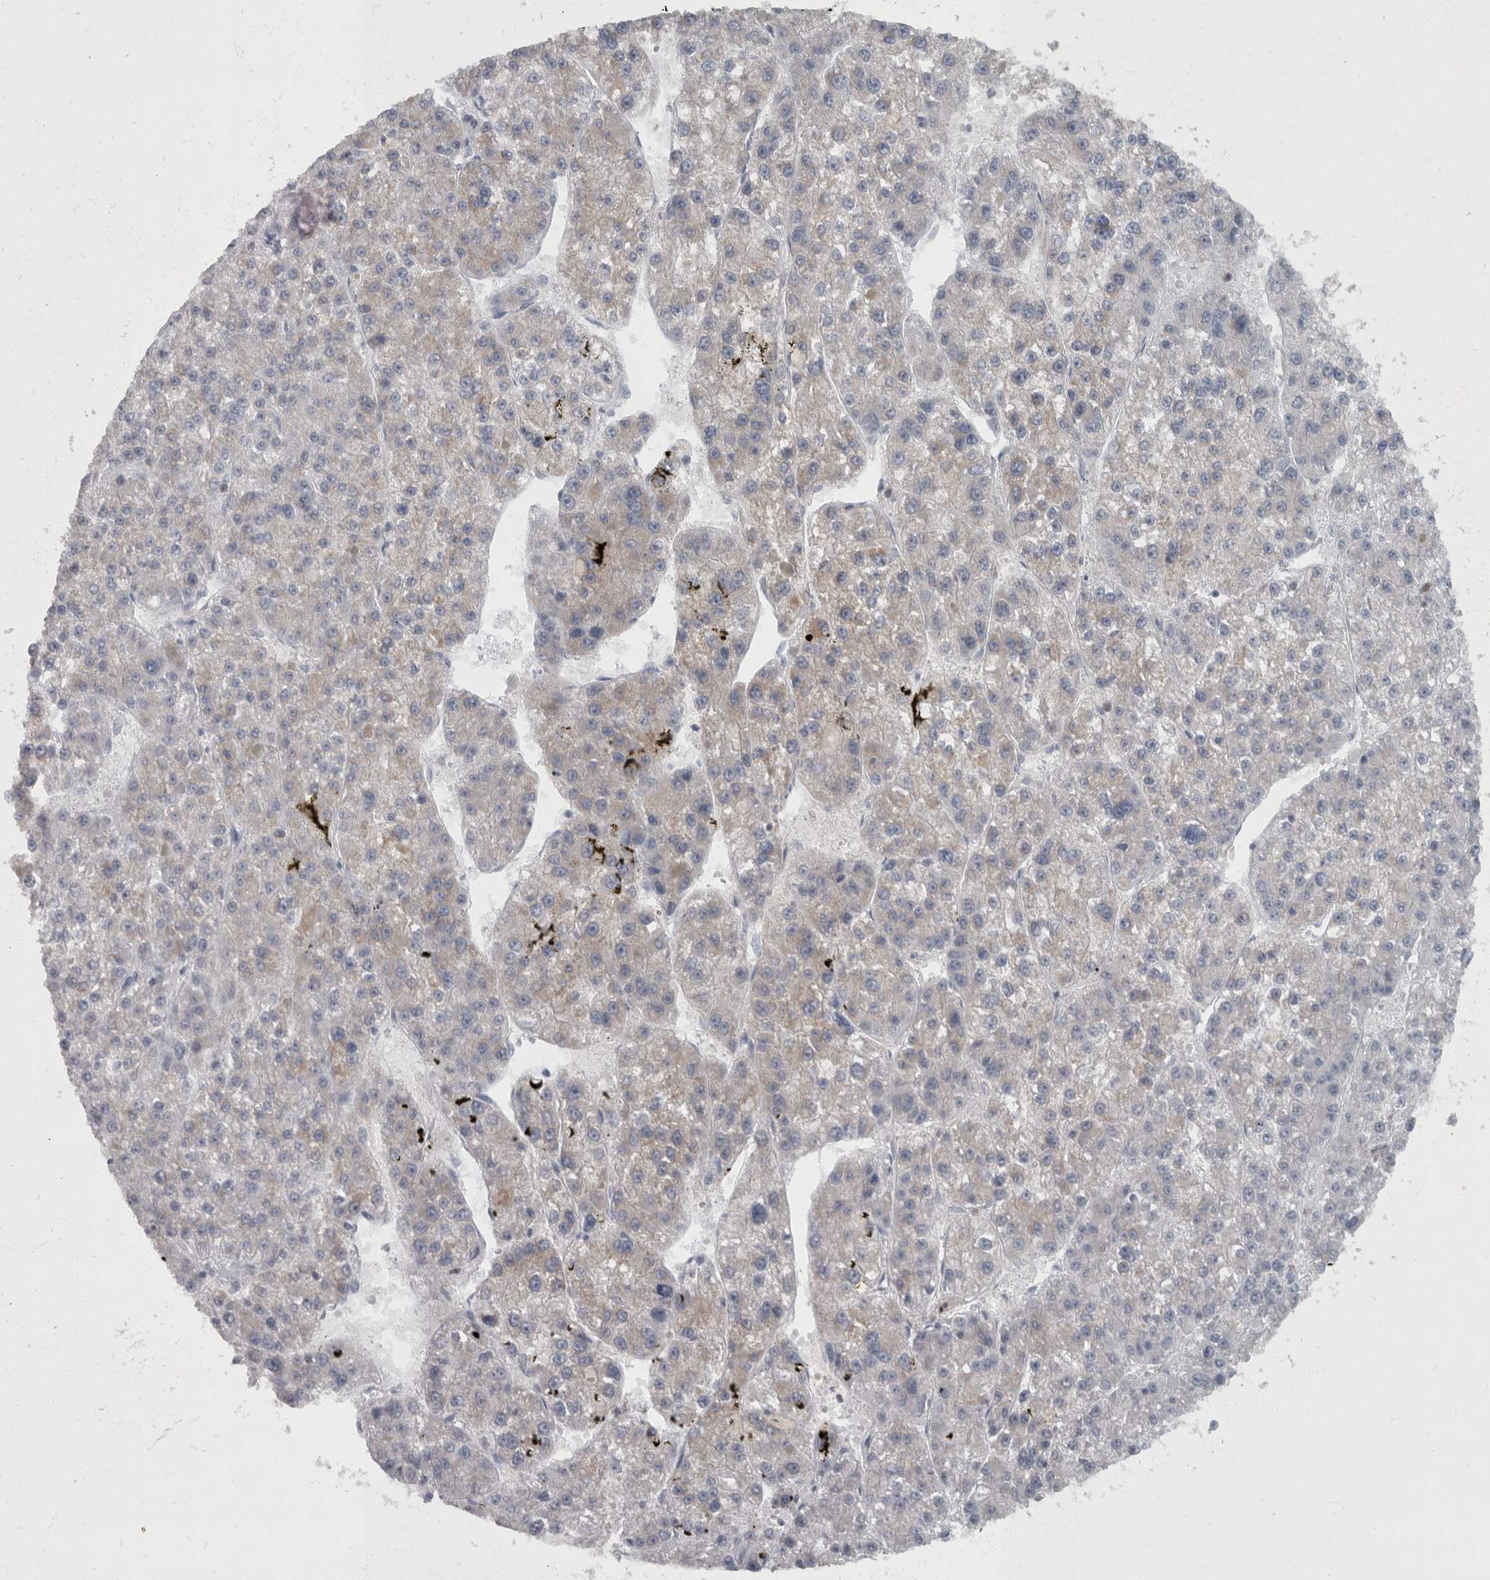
{"staining": {"intensity": "weak", "quantity": "<25%", "location": "cytoplasmic/membranous"}, "tissue": "liver cancer", "cell_type": "Tumor cells", "image_type": "cancer", "snomed": [{"axis": "morphology", "description": "Carcinoma, Hepatocellular, NOS"}, {"axis": "topography", "description": "Liver"}], "caption": "A high-resolution histopathology image shows immunohistochemistry (IHC) staining of liver cancer (hepatocellular carcinoma), which shows no significant staining in tumor cells. The staining was performed using DAB (3,3'-diaminobenzidine) to visualize the protein expression in brown, while the nuclei were stained in blue with hematoxylin (Magnification: 20x).", "gene": "PPP1R3C", "patient": {"sex": "female", "age": 73}}